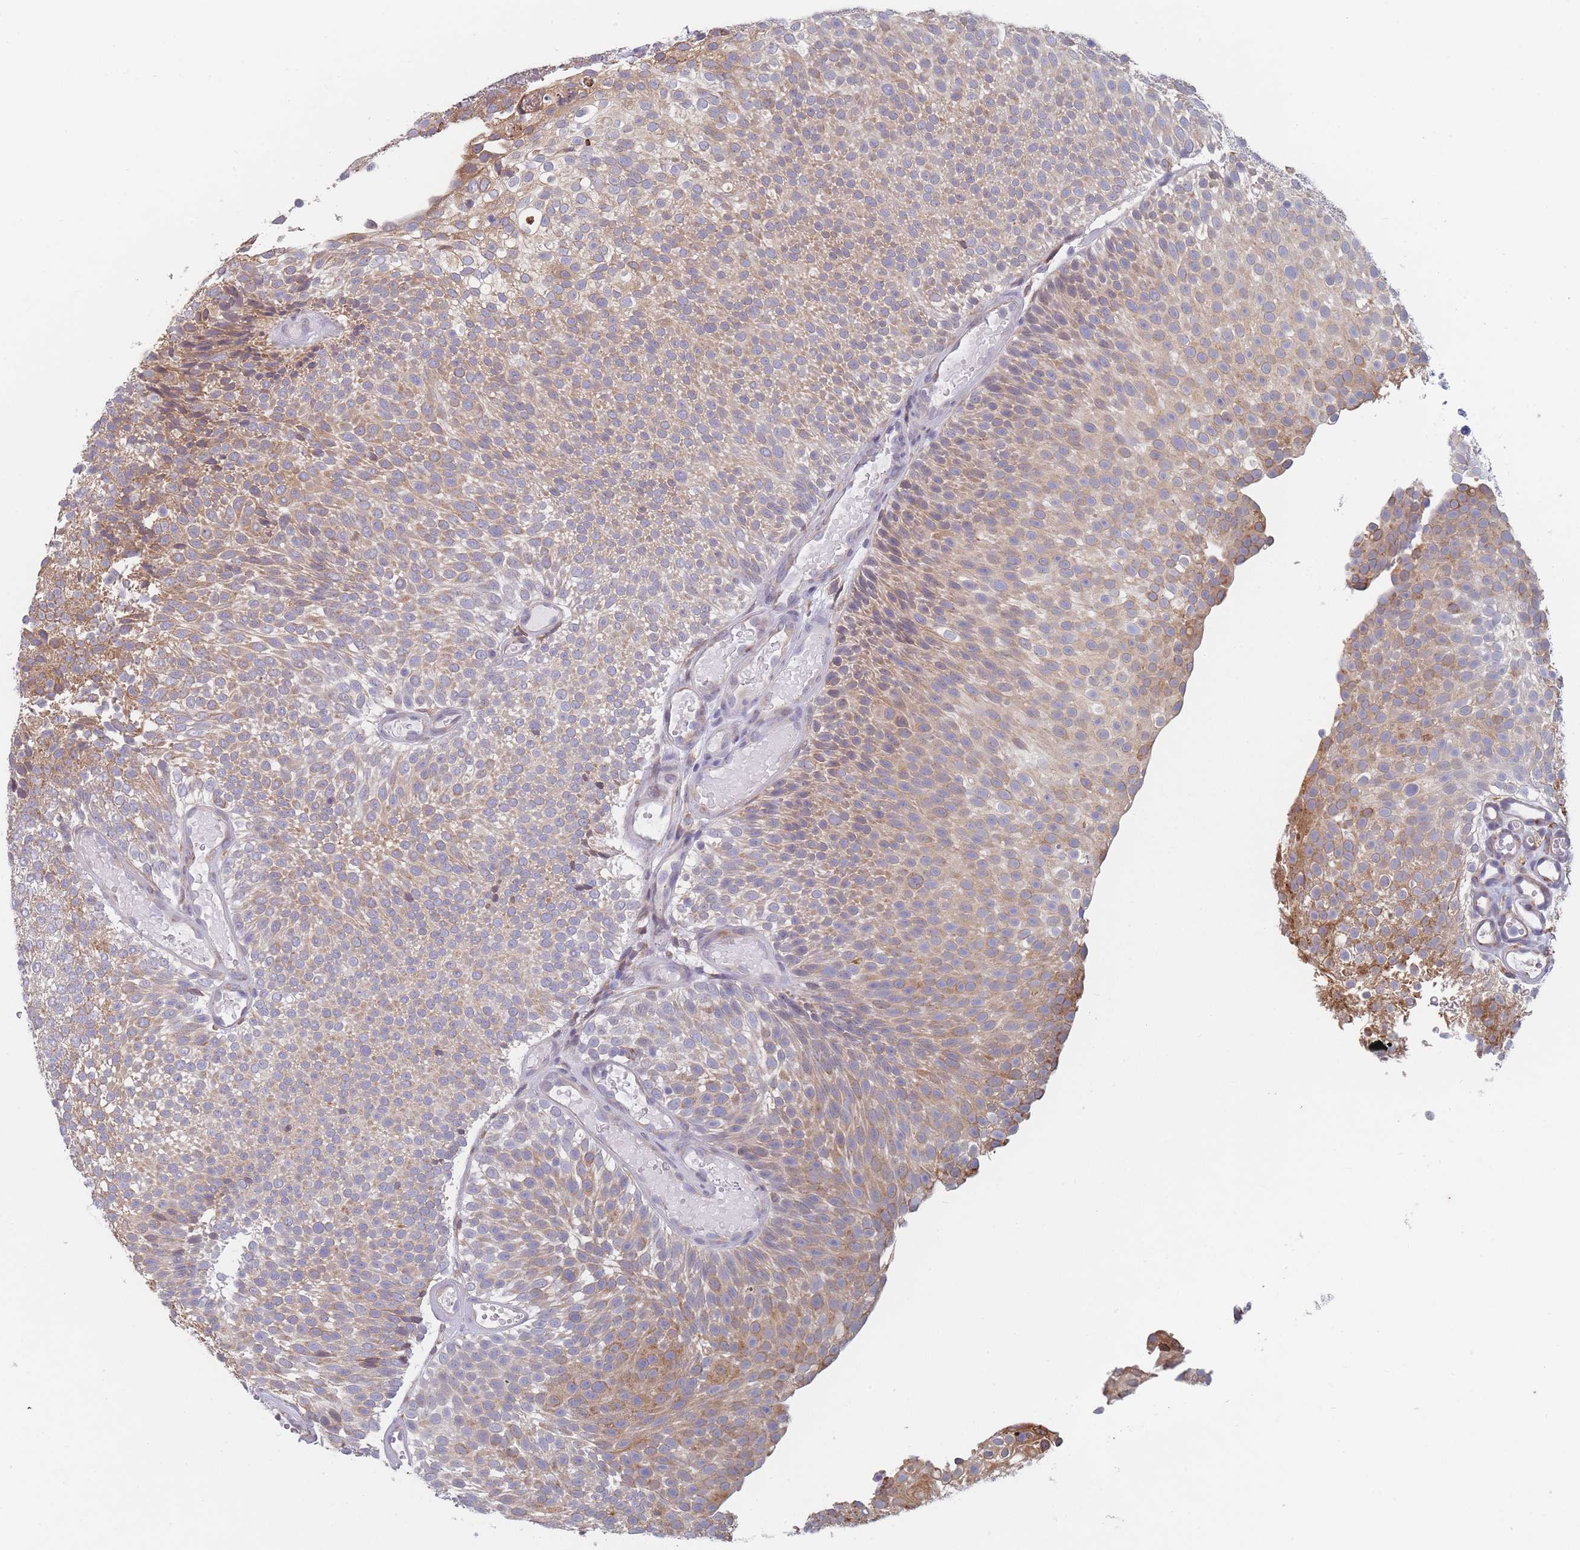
{"staining": {"intensity": "moderate", "quantity": "25%-75%", "location": "cytoplasmic/membranous"}, "tissue": "urothelial cancer", "cell_type": "Tumor cells", "image_type": "cancer", "snomed": [{"axis": "morphology", "description": "Urothelial carcinoma, Low grade"}, {"axis": "topography", "description": "Urinary bladder"}], "caption": "This histopathology image shows IHC staining of urothelial cancer, with medium moderate cytoplasmic/membranous expression in approximately 25%-75% of tumor cells.", "gene": "TMED10", "patient": {"sex": "male", "age": 78}}